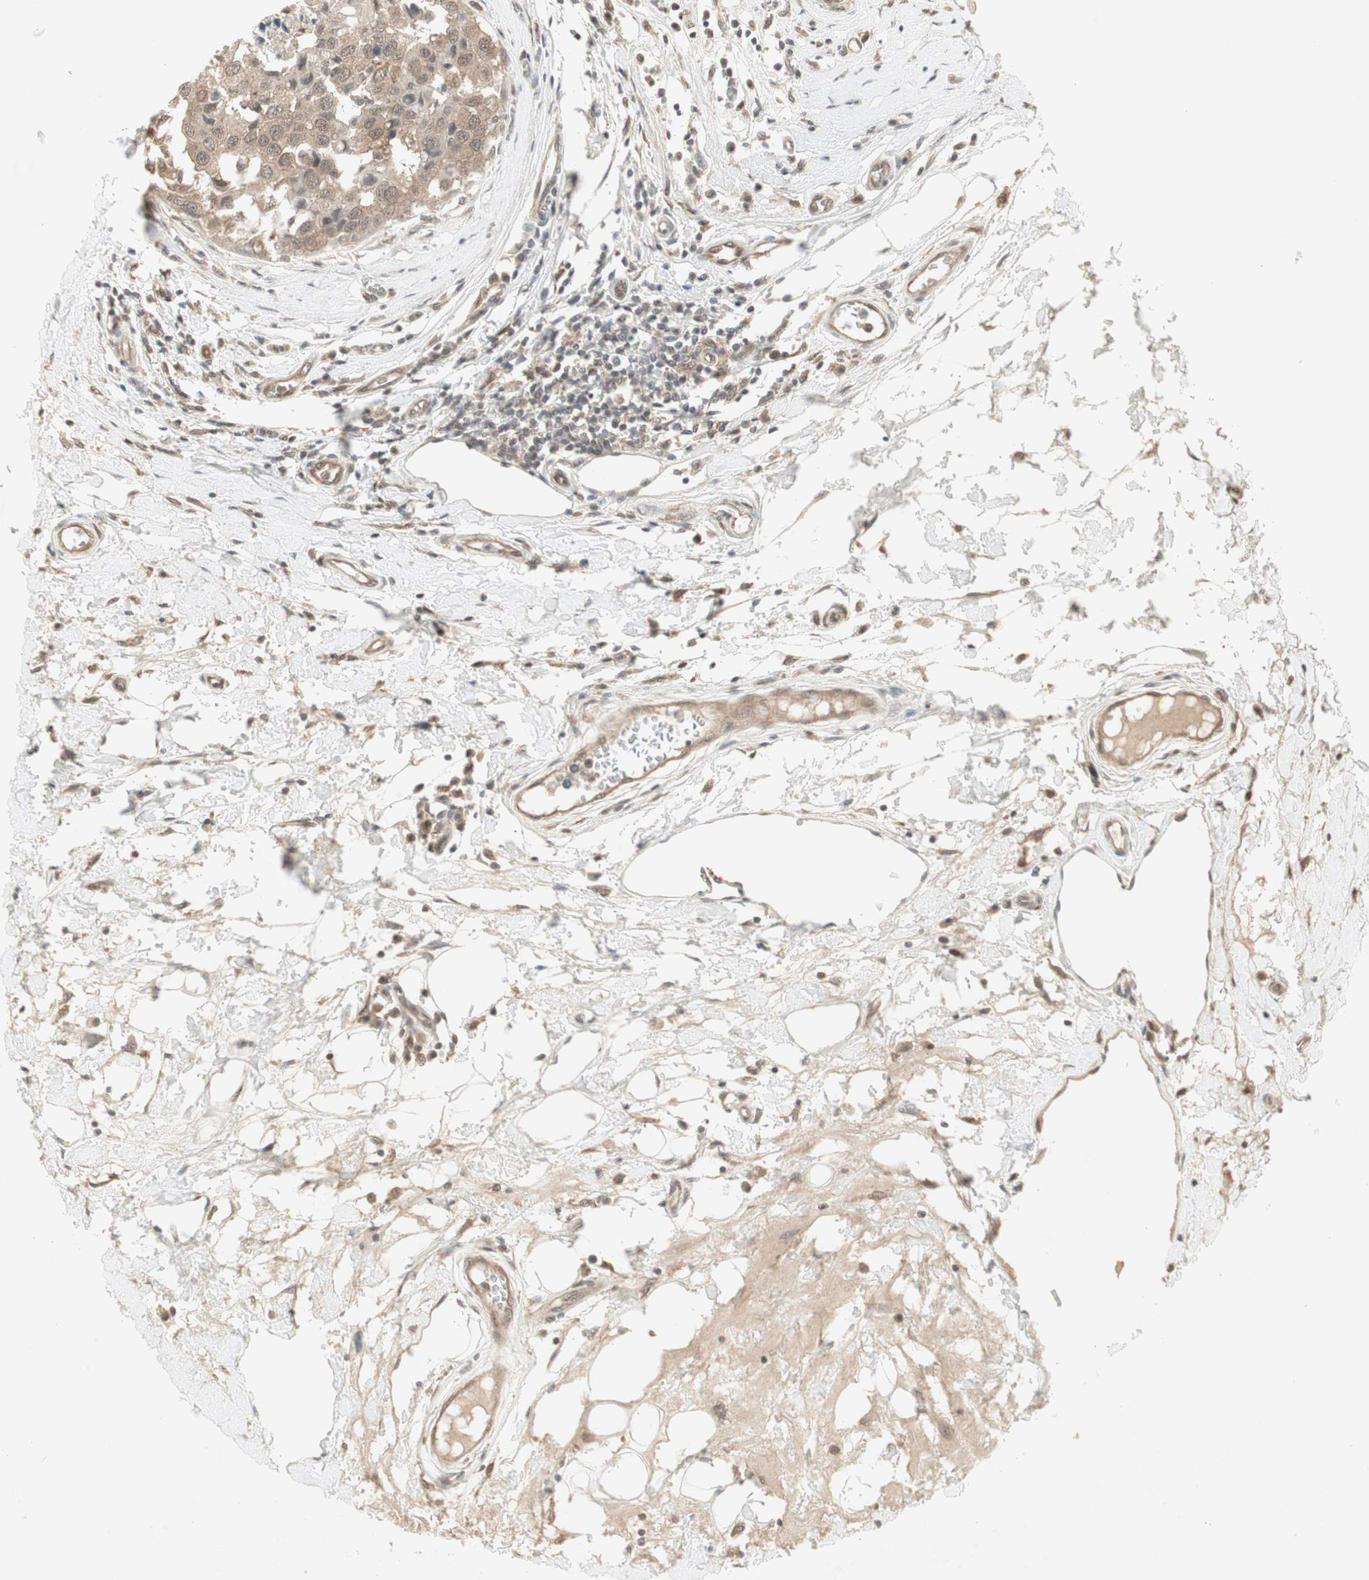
{"staining": {"intensity": "weak", "quantity": ">75%", "location": "cytoplasmic/membranous"}, "tissue": "breast cancer", "cell_type": "Tumor cells", "image_type": "cancer", "snomed": [{"axis": "morphology", "description": "Duct carcinoma"}, {"axis": "topography", "description": "Breast"}], "caption": "Brown immunohistochemical staining in breast cancer demonstrates weak cytoplasmic/membranous positivity in approximately >75% of tumor cells.", "gene": "PTPA", "patient": {"sex": "female", "age": 27}}